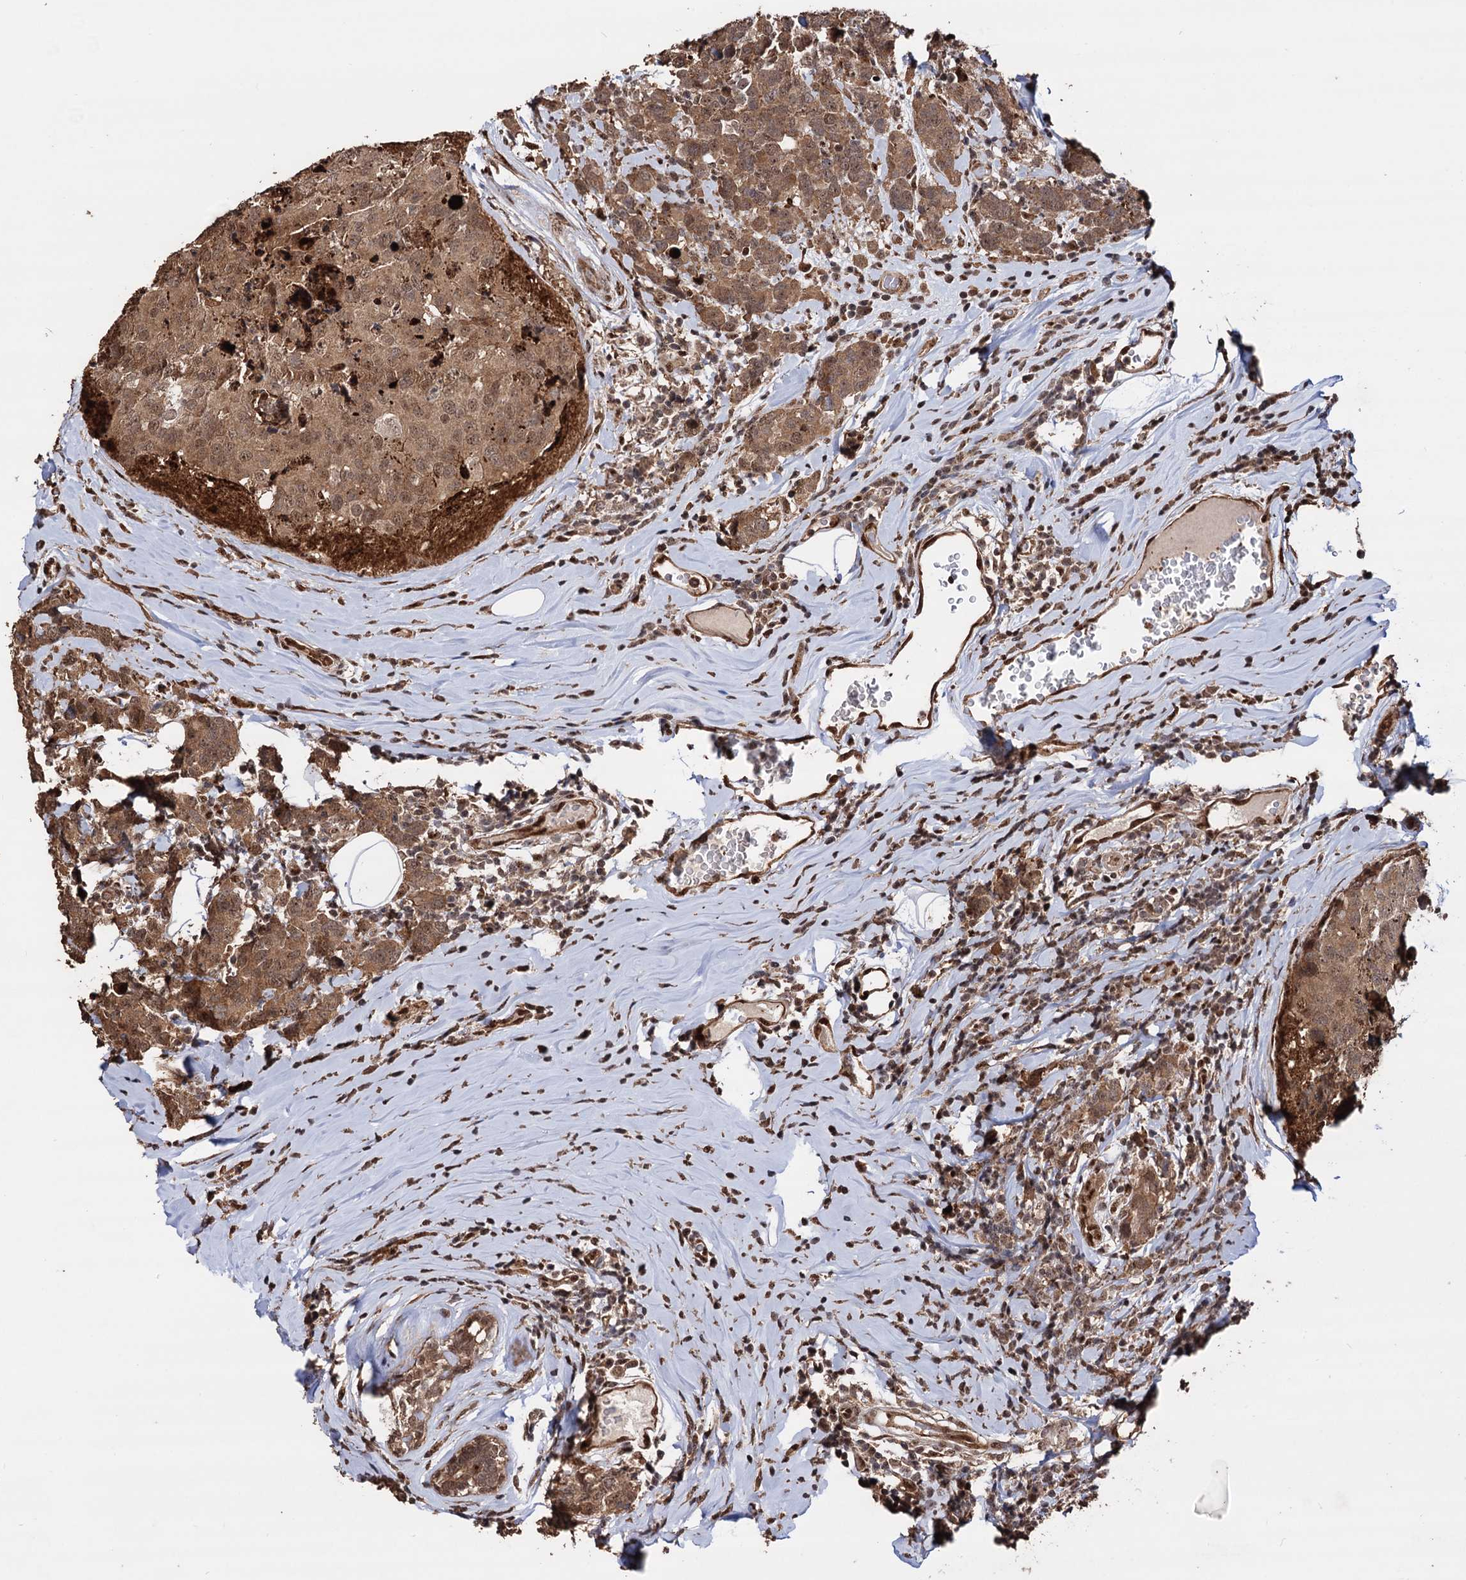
{"staining": {"intensity": "moderate", "quantity": ">75%", "location": "cytoplasmic/membranous,nuclear"}, "tissue": "breast cancer", "cell_type": "Tumor cells", "image_type": "cancer", "snomed": [{"axis": "morphology", "description": "Lobular carcinoma"}, {"axis": "topography", "description": "Breast"}], "caption": "A brown stain highlights moderate cytoplasmic/membranous and nuclear expression of a protein in lobular carcinoma (breast) tumor cells.", "gene": "PIGB", "patient": {"sex": "female", "age": 59}}